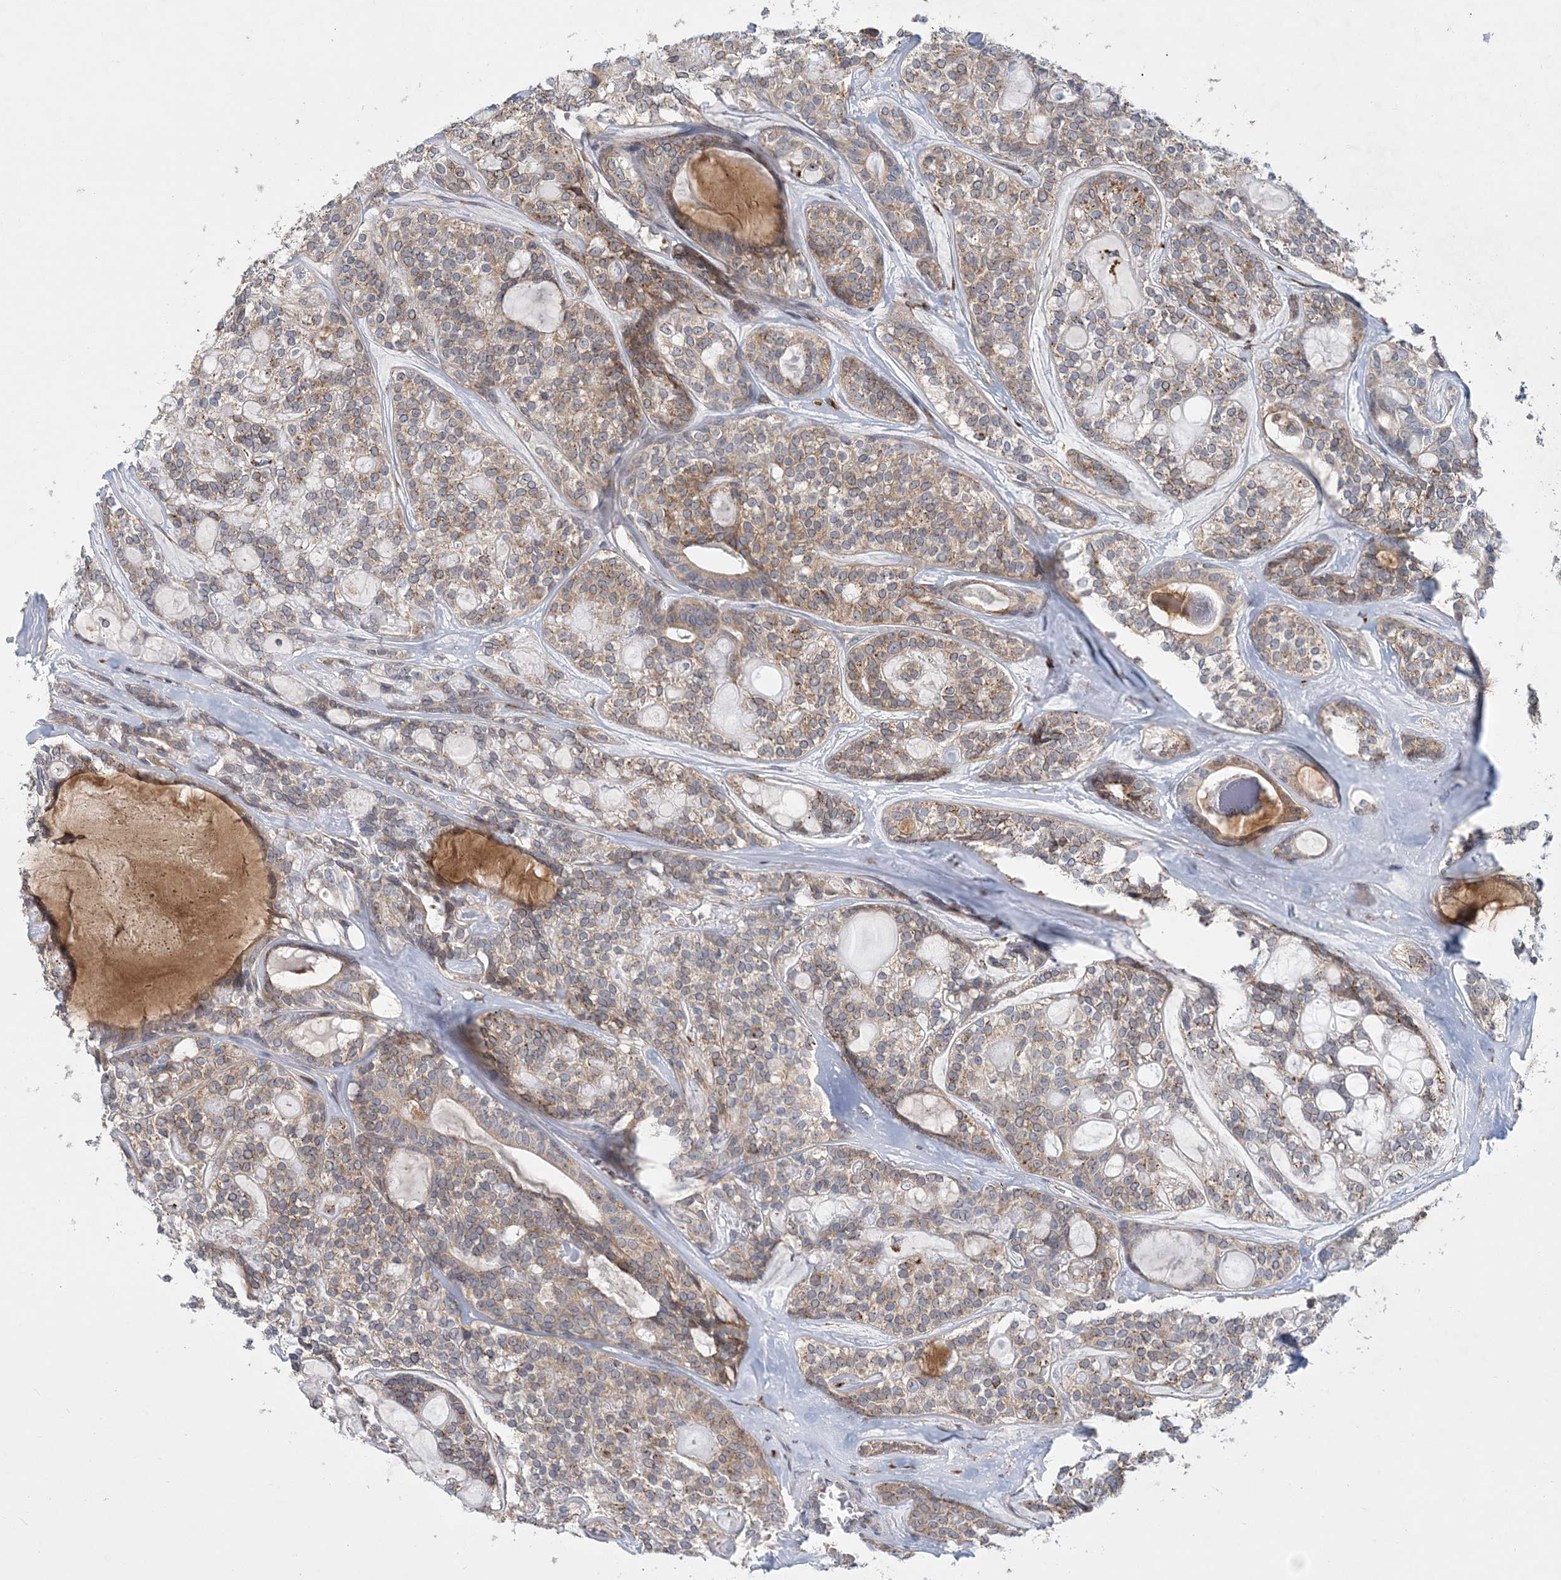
{"staining": {"intensity": "moderate", "quantity": ">75%", "location": "cytoplasmic/membranous"}, "tissue": "head and neck cancer", "cell_type": "Tumor cells", "image_type": "cancer", "snomed": [{"axis": "morphology", "description": "Adenocarcinoma, NOS"}, {"axis": "topography", "description": "Head-Neck"}], "caption": "There is medium levels of moderate cytoplasmic/membranous staining in tumor cells of head and neck cancer (adenocarcinoma), as demonstrated by immunohistochemical staining (brown color).", "gene": "PCYOX1L", "patient": {"sex": "male", "age": 66}}